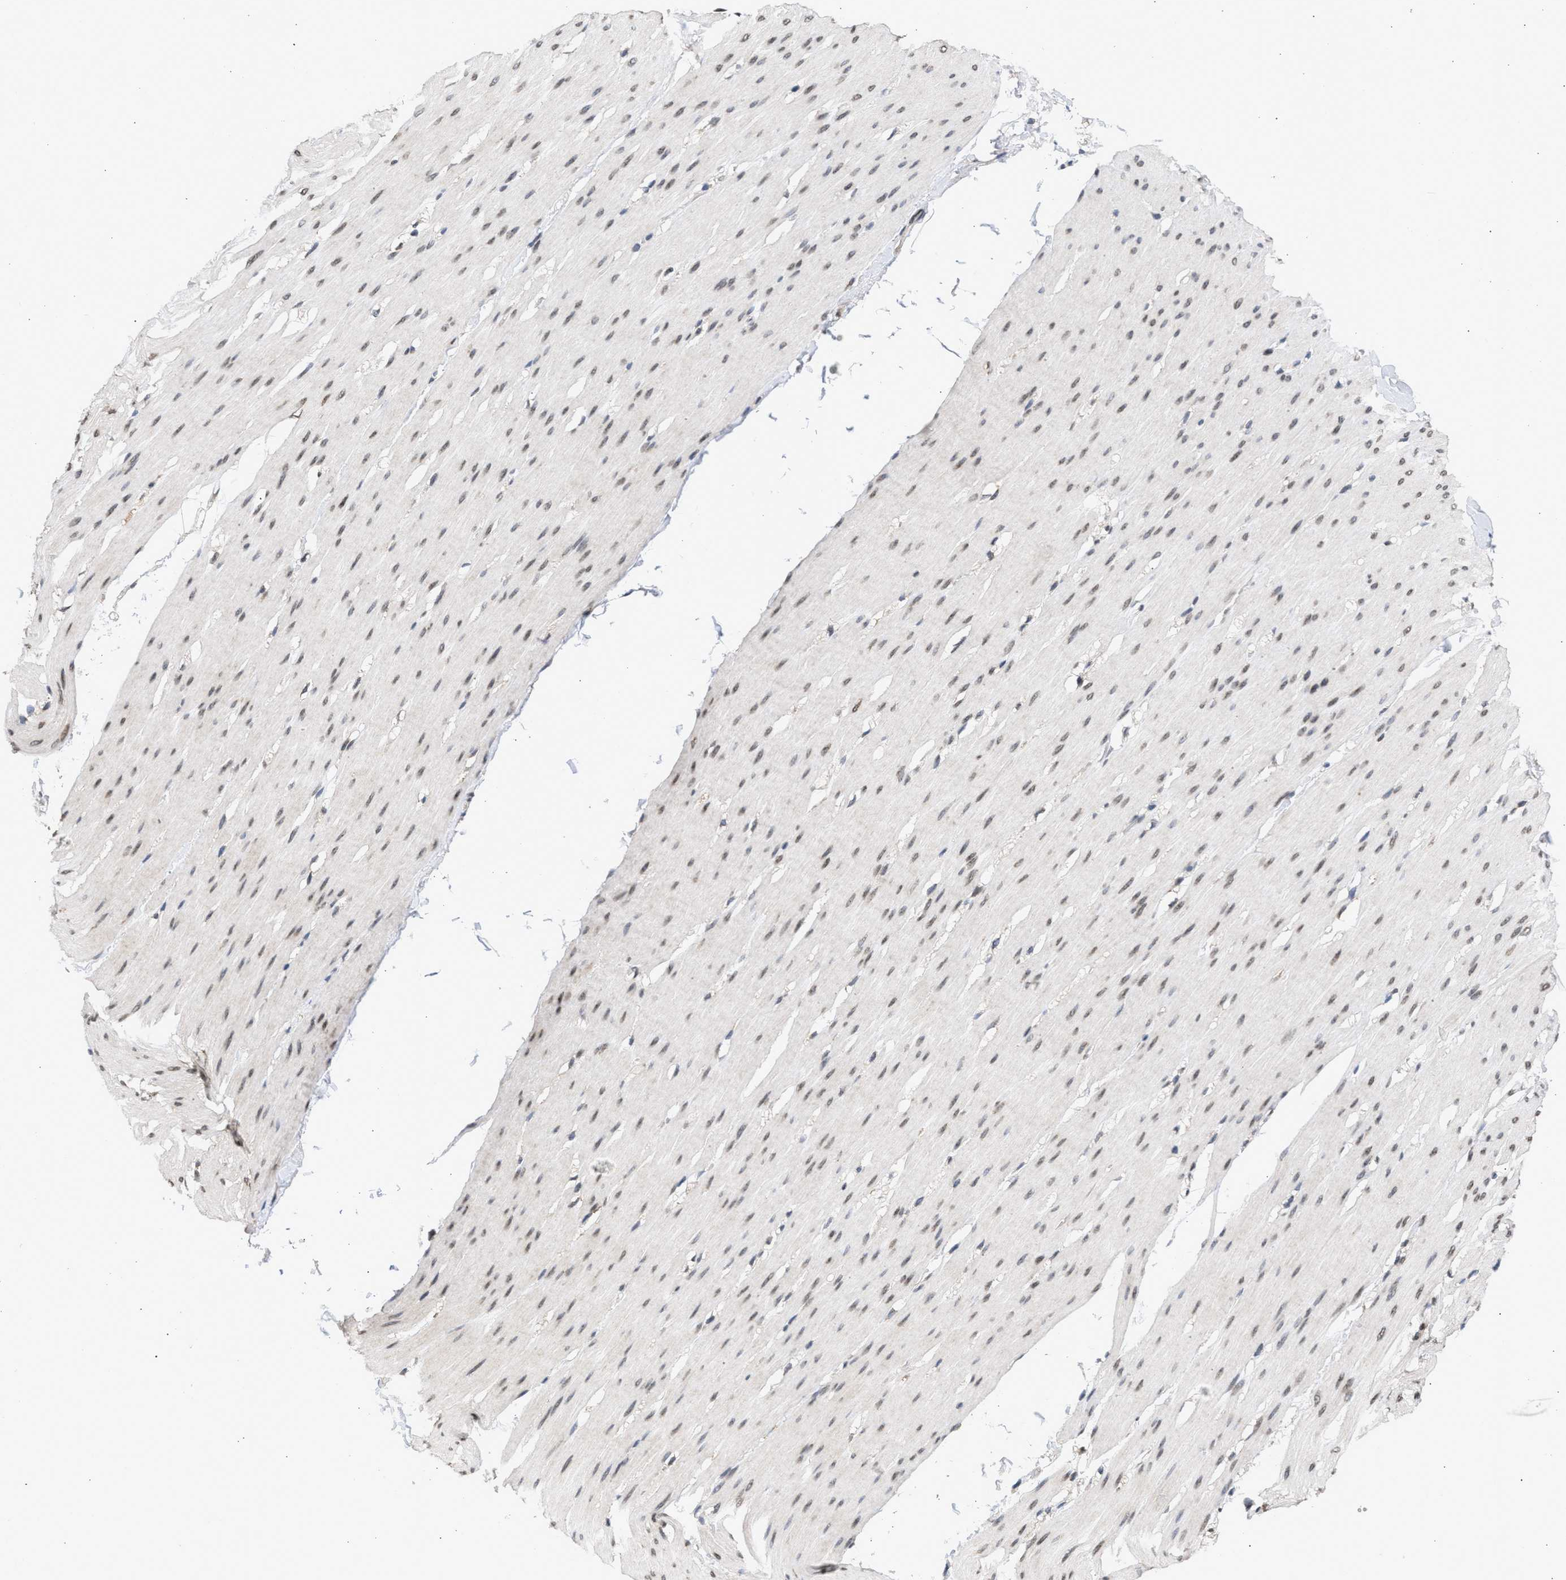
{"staining": {"intensity": "weak", "quantity": "<25%", "location": "nuclear"}, "tissue": "smooth muscle", "cell_type": "Smooth muscle cells", "image_type": "normal", "snomed": [{"axis": "morphology", "description": "Normal tissue, NOS"}, {"axis": "topography", "description": "Smooth muscle"}, {"axis": "topography", "description": "Colon"}], "caption": "Benign smooth muscle was stained to show a protein in brown. There is no significant positivity in smooth muscle cells. (DAB immunohistochemistry (IHC) with hematoxylin counter stain).", "gene": "NUP35", "patient": {"sex": "male", "age": 67}}